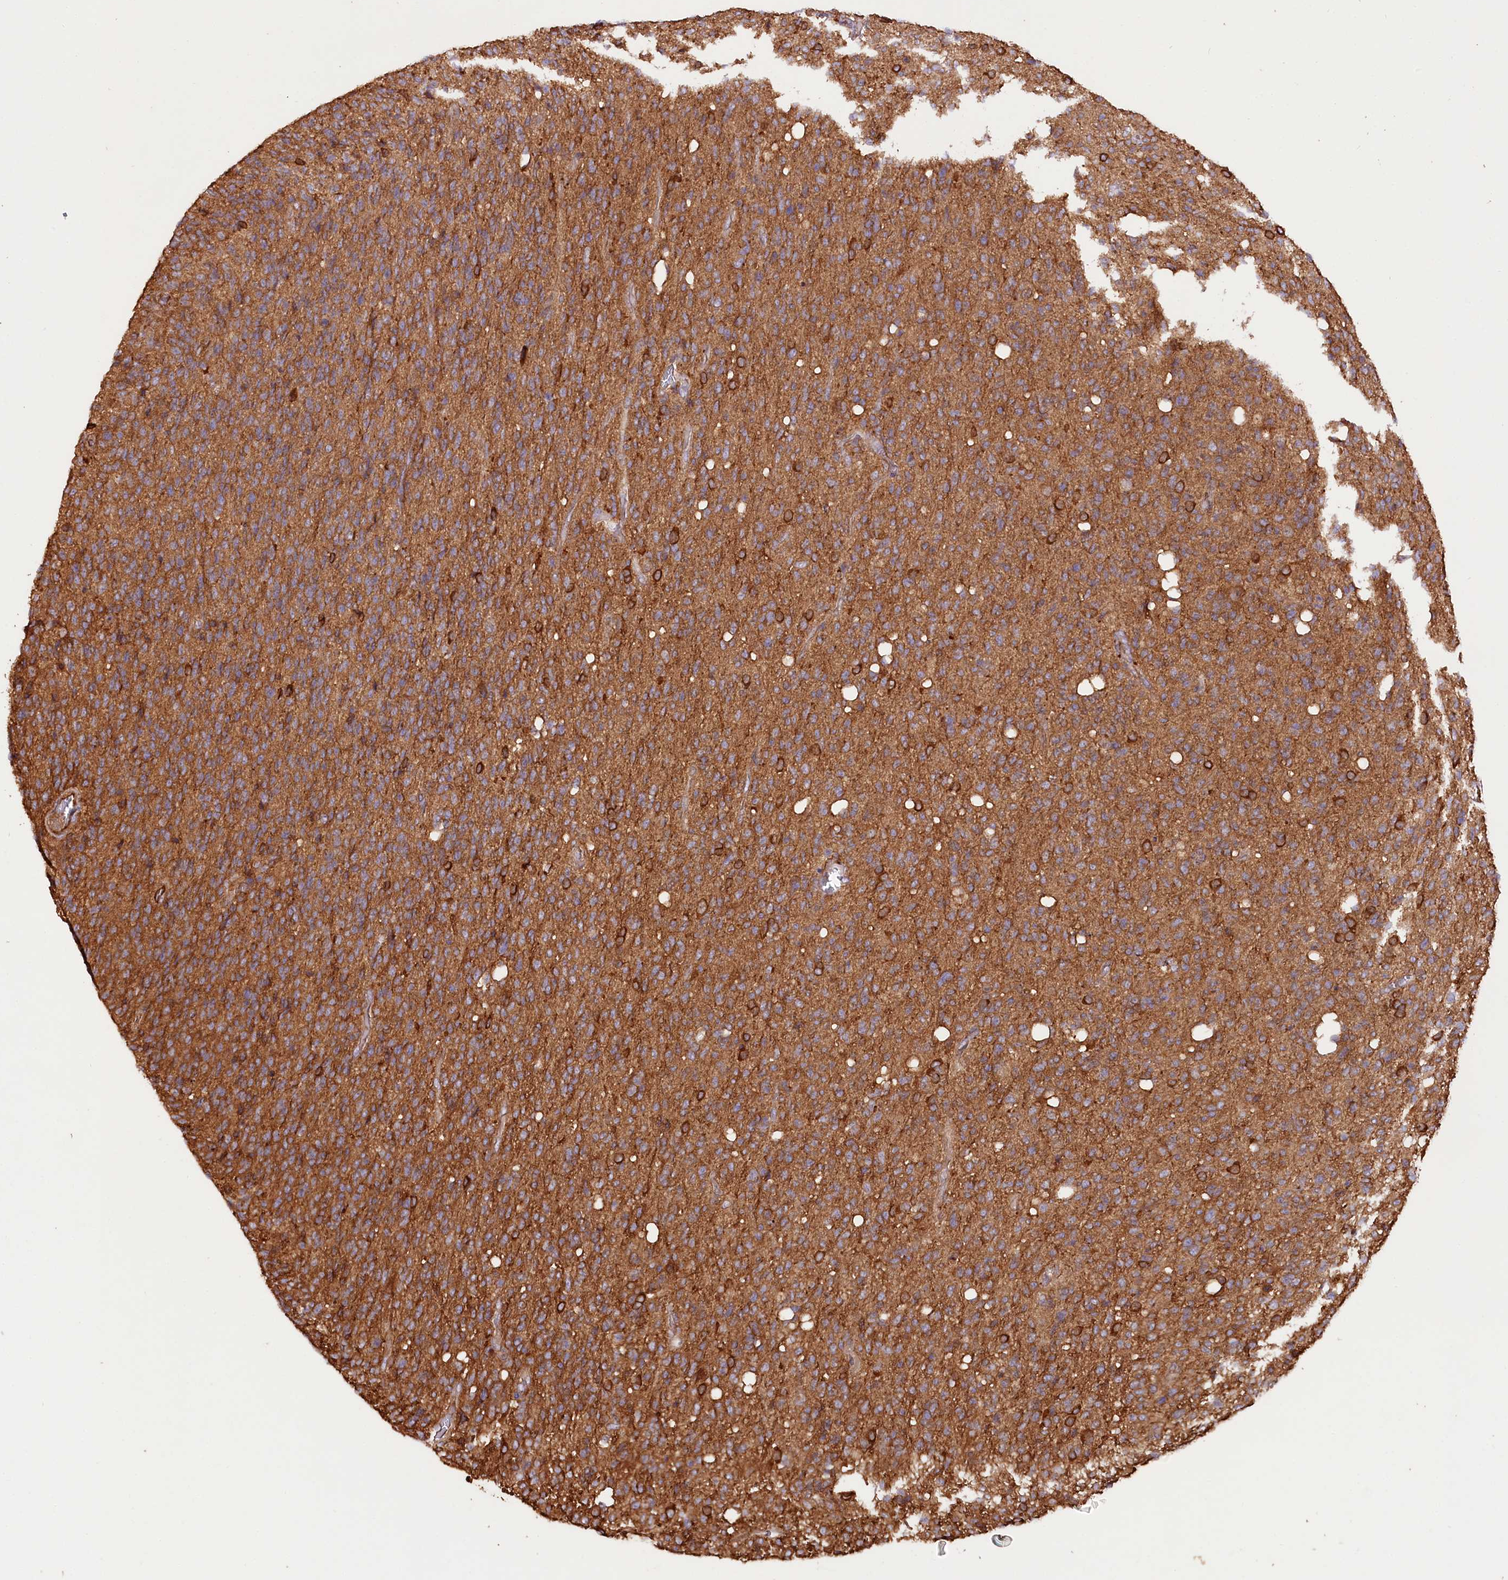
{"staining": {"intensity": "moderate", "quantity": ">75%", "location": "cytoplasmic/membranous"}, "tissue": "glioma", "cell_type": "Tumor cells", "image_type": "cancer", "snomed": [{"axis": "morphology", "description": "Glioma, malignant, High grade"}, {"axis": "topography", "description": "Brain"}], "caption": "Protein analysis of glioma tissue reveals moderate cytoplasmic/membranous expression in approximately >75% of tumor cells. The staining was performed using DAB to visualize the protein expression in brown, while the nuclei were stained in blue with hematoxylin (Magnification: 20x).", "gene": "CEP295", "patient": {"sex": "female", "age": 57}}